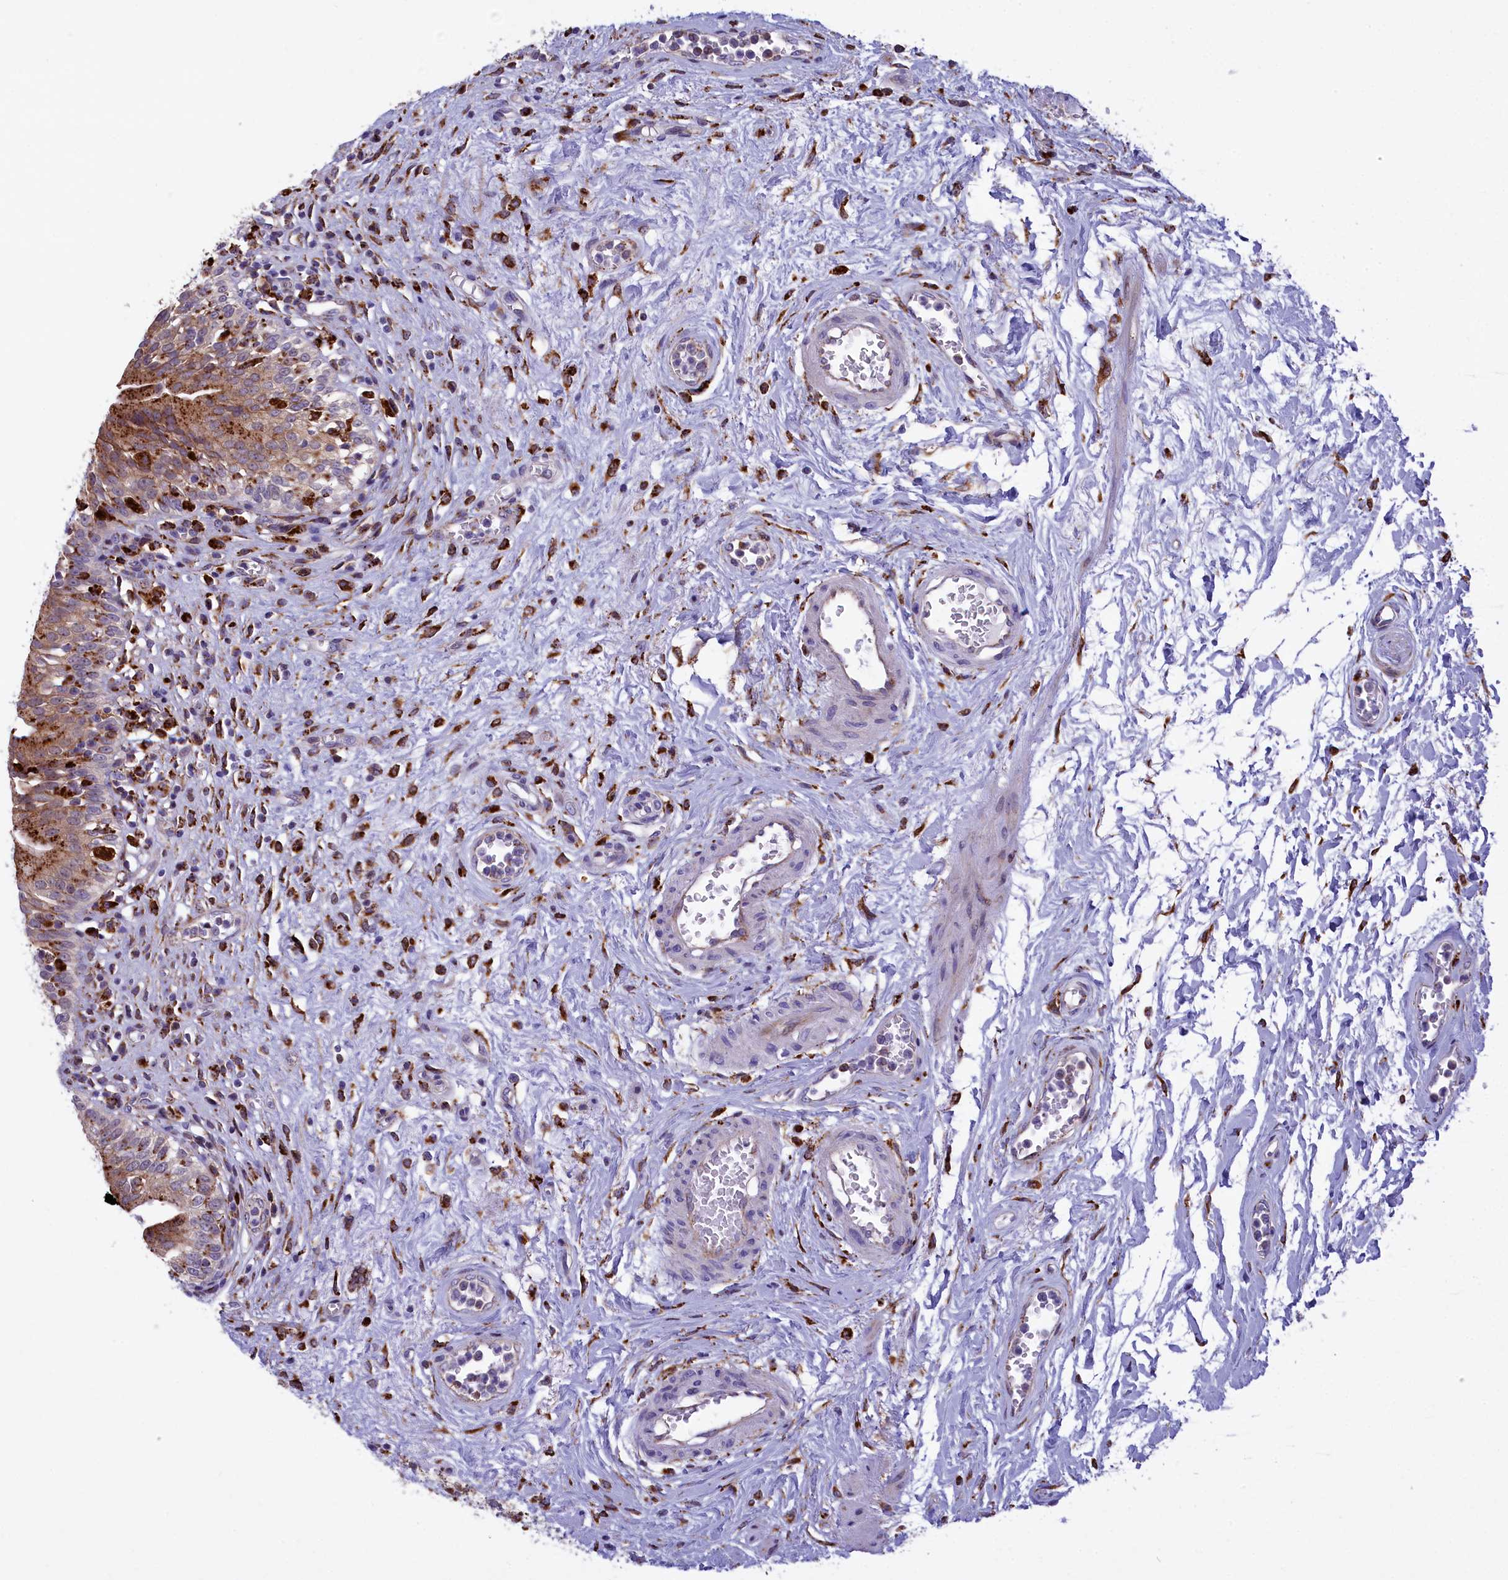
{"staining": {"intensity": "moderate", "quantity": "25%-75%", "location": "cytoplasmic/membranous"}, "tissue": "urinary bladder", "cell_type": "Urothelial cells", "image_type": "normal", "snomed": [{"axis": "morphology", "description": "Normal tissue, NOS"}, {"axis": "morphology", "description": "Inflammation, NOS"}, {"axis": "topography", "description": "Urinary bladder"}], "caption": "The image reveals immunohistochemical staining of normal urinary bladder. There is moderate cytoplasmic/membranous positivity is appreciated in approximately 25%-75% of urothelial cells. Nuclei are stained in blue.", "gene": "MAN2B1", "patient": {"sex": "male", "age": 63}}